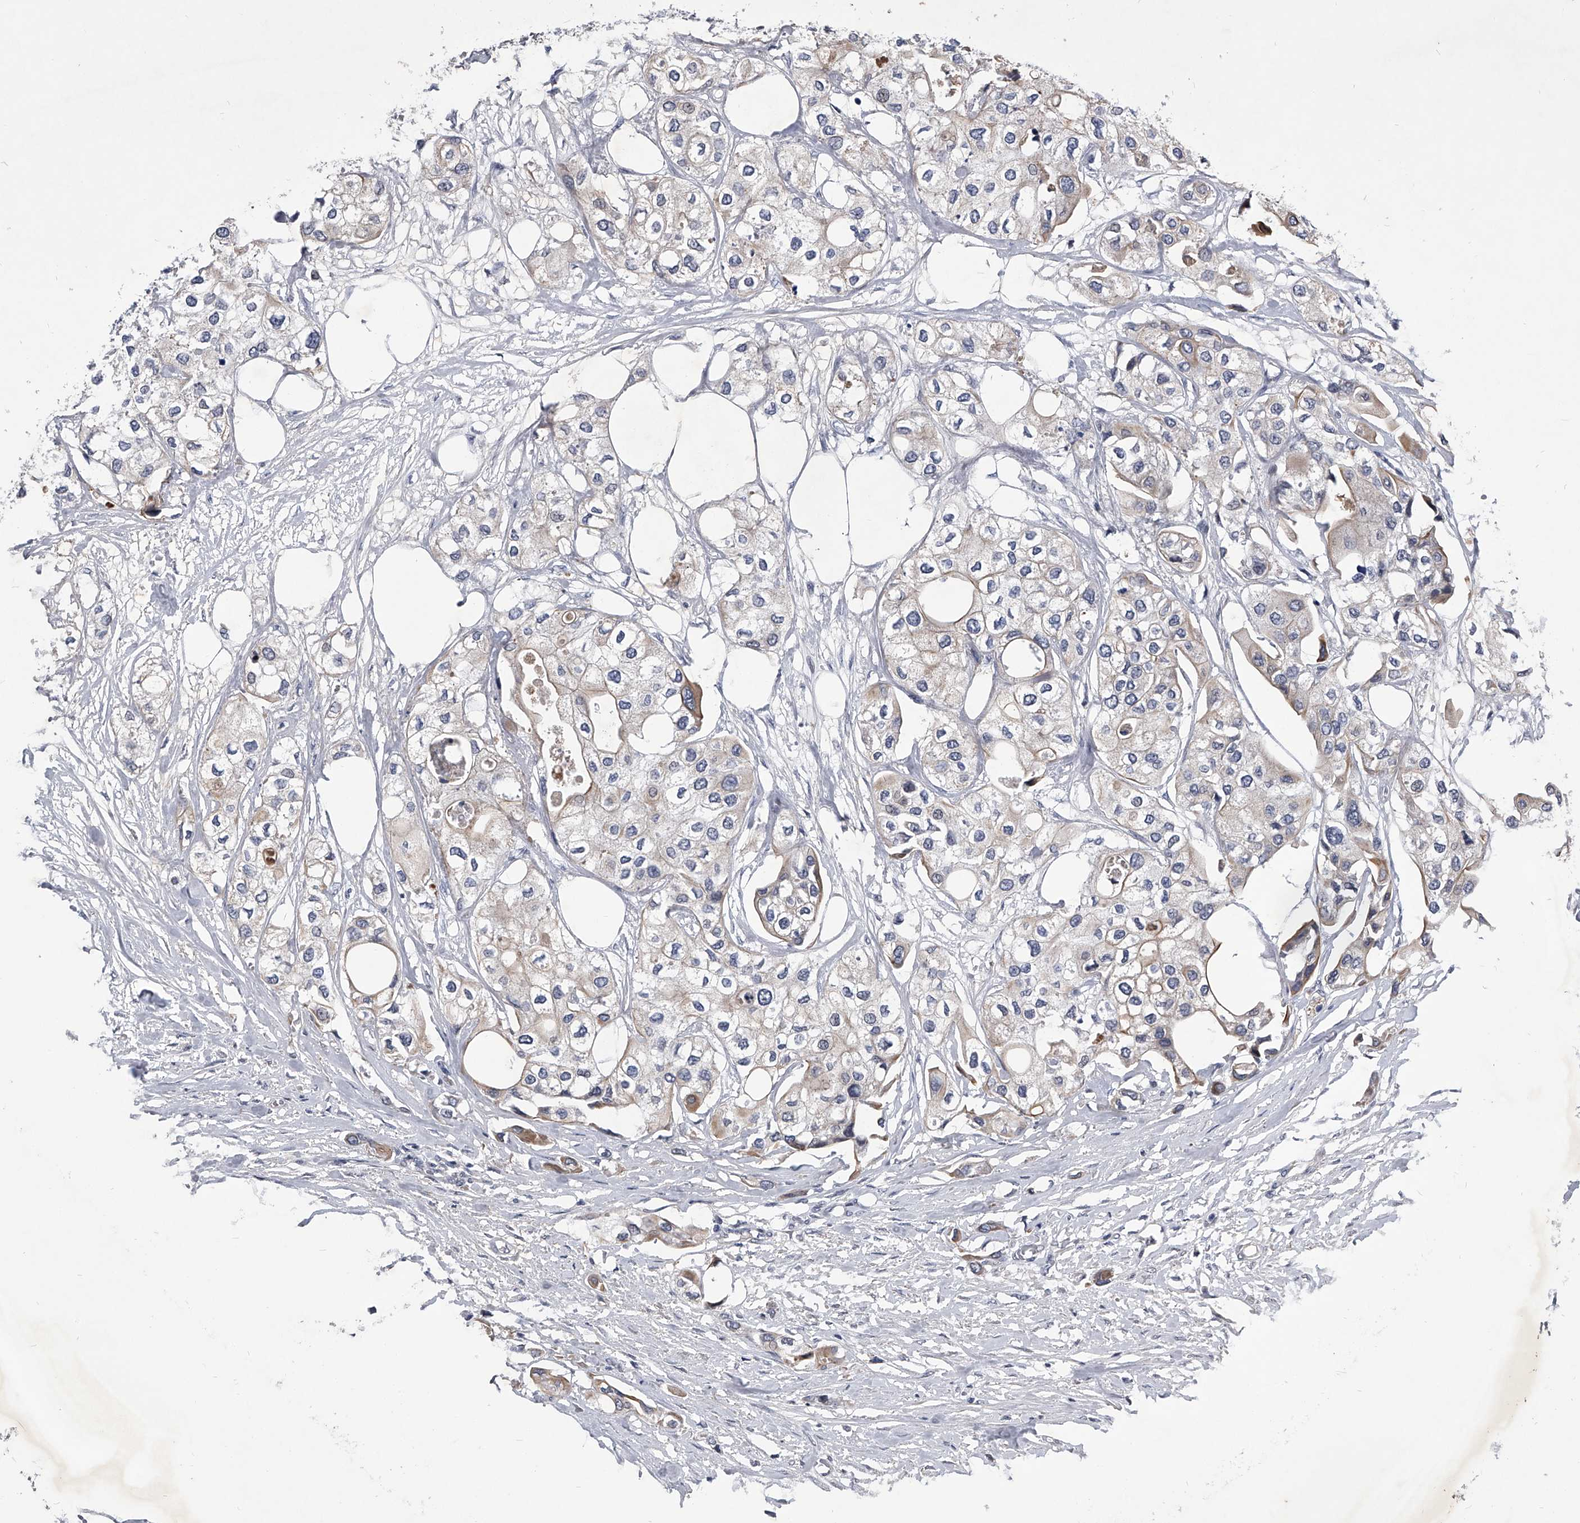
{"staining": {"intensity": "weak", "quantity": "<25%", "location": "cytoplasmic/membranous"}, "tissue": "urothelial cancer", "cell_type": "Tumor cells", "image_type": "cancer", "snomed": [{"axis": "morphology", "description": "Urothelial carcinoma, High grade"}, {"axis": "topography", "description": "Urinary bladder"}], "caption": "Immunohistochemistry image of urothelial carcinoma (high-grade) stained for a protein (brown), which reveals no staining in tumor cells.", "gene": "ZNF76", "patient": {"sex": "male", "age": 64}}